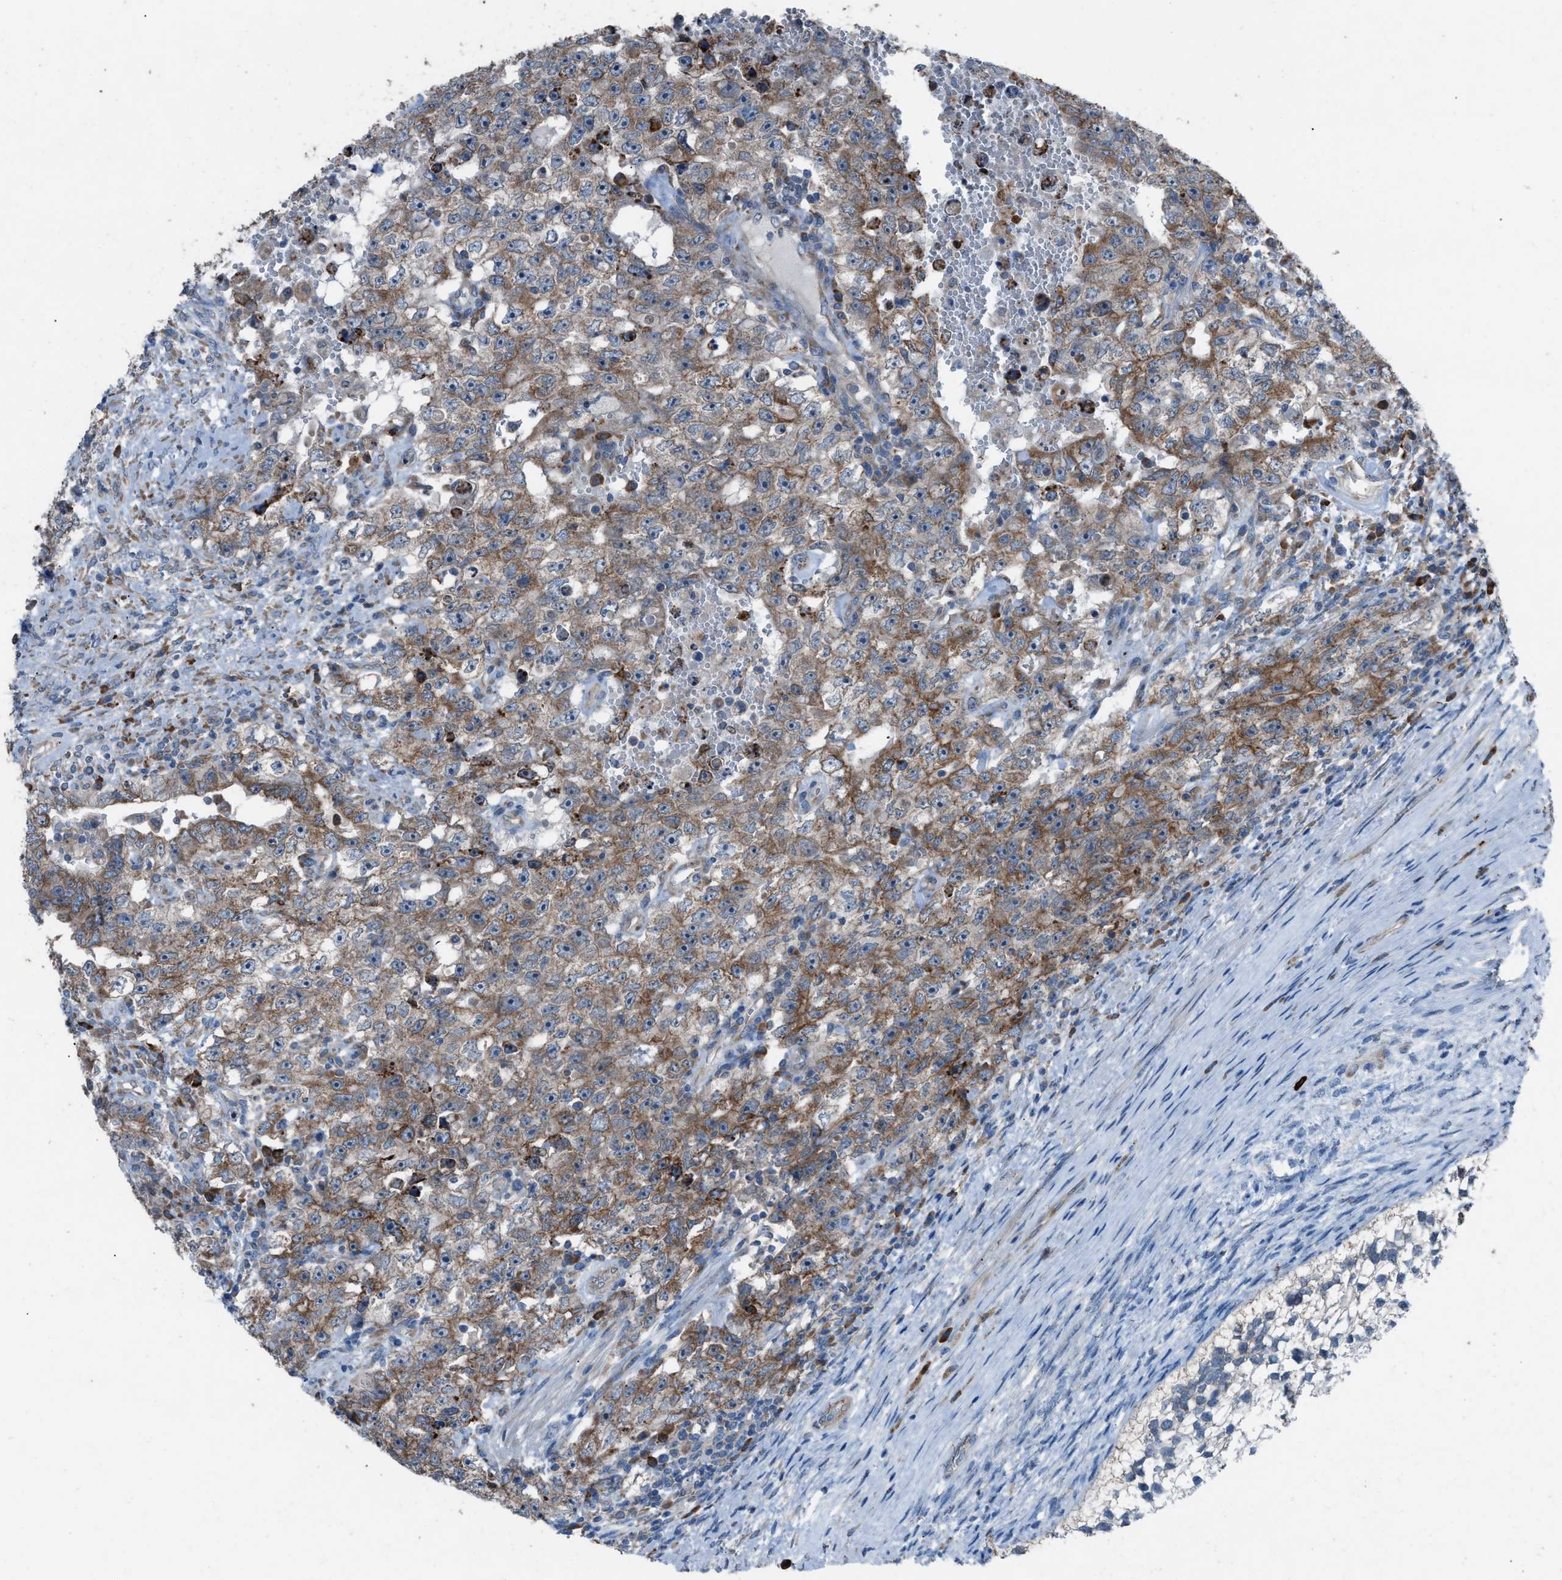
{"staining": {"intensity": "moderate", "quantity": ">75%", "location": "cytoplasmic/membranous"}, "tissue": "testis cancer", "cell_type": "Tumor cells", "image_type": "cancer", "snomed": [{"axis": "morphology", "description": "Carcinoma, Embryonal, NOS"}, {"axis": "topography", "description": "Testis"}], "caption": "Moderate cytoplasmic/membranous protein expression is seen in approximately >75% of tumor cells in testis embryonal carcinoma.", "gene": "HEG1", "patient": {"sex": "male", "age": 26}}